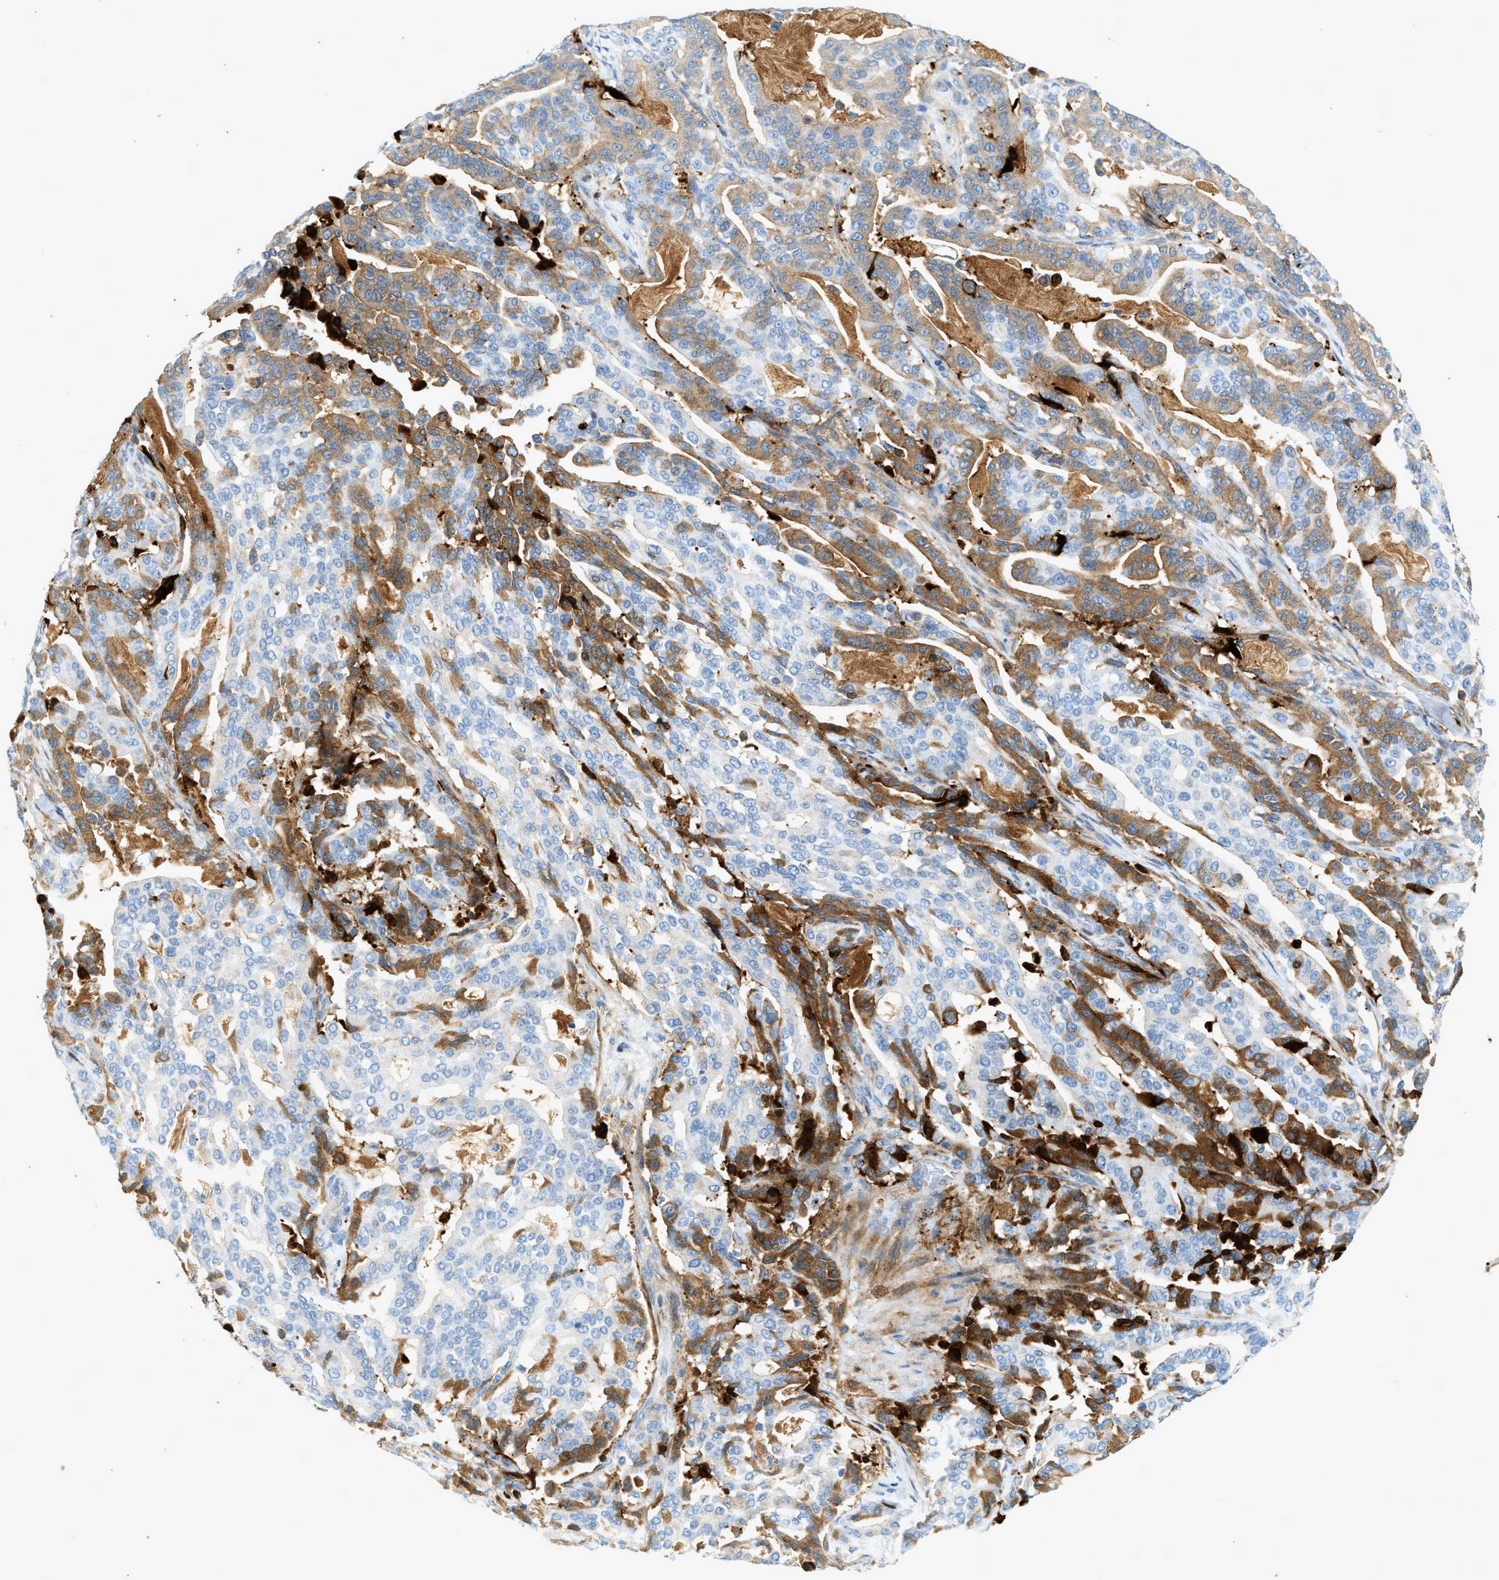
{"staining": {"intensity": "moderate", "quantity": "<25%", "location": "cytoplasmic/membranous"}, "tissue": "pancreatic cancer", "cell_type": "Tumor cells", "image_type": "cancer", "snomed": [{"axis": "morphology", "description": "Adenocarcinoma, NOS"}, {"axis": "topography", "description": "Pancreas"}], "caption": "Adenocarcinoma (pancreatic) tissue demonstrates moderate cytoplasmic/membranous positivity in approximately <25% of tumor cells", "gene": "F2", "patient": {"sex": "male", "age": 63}}